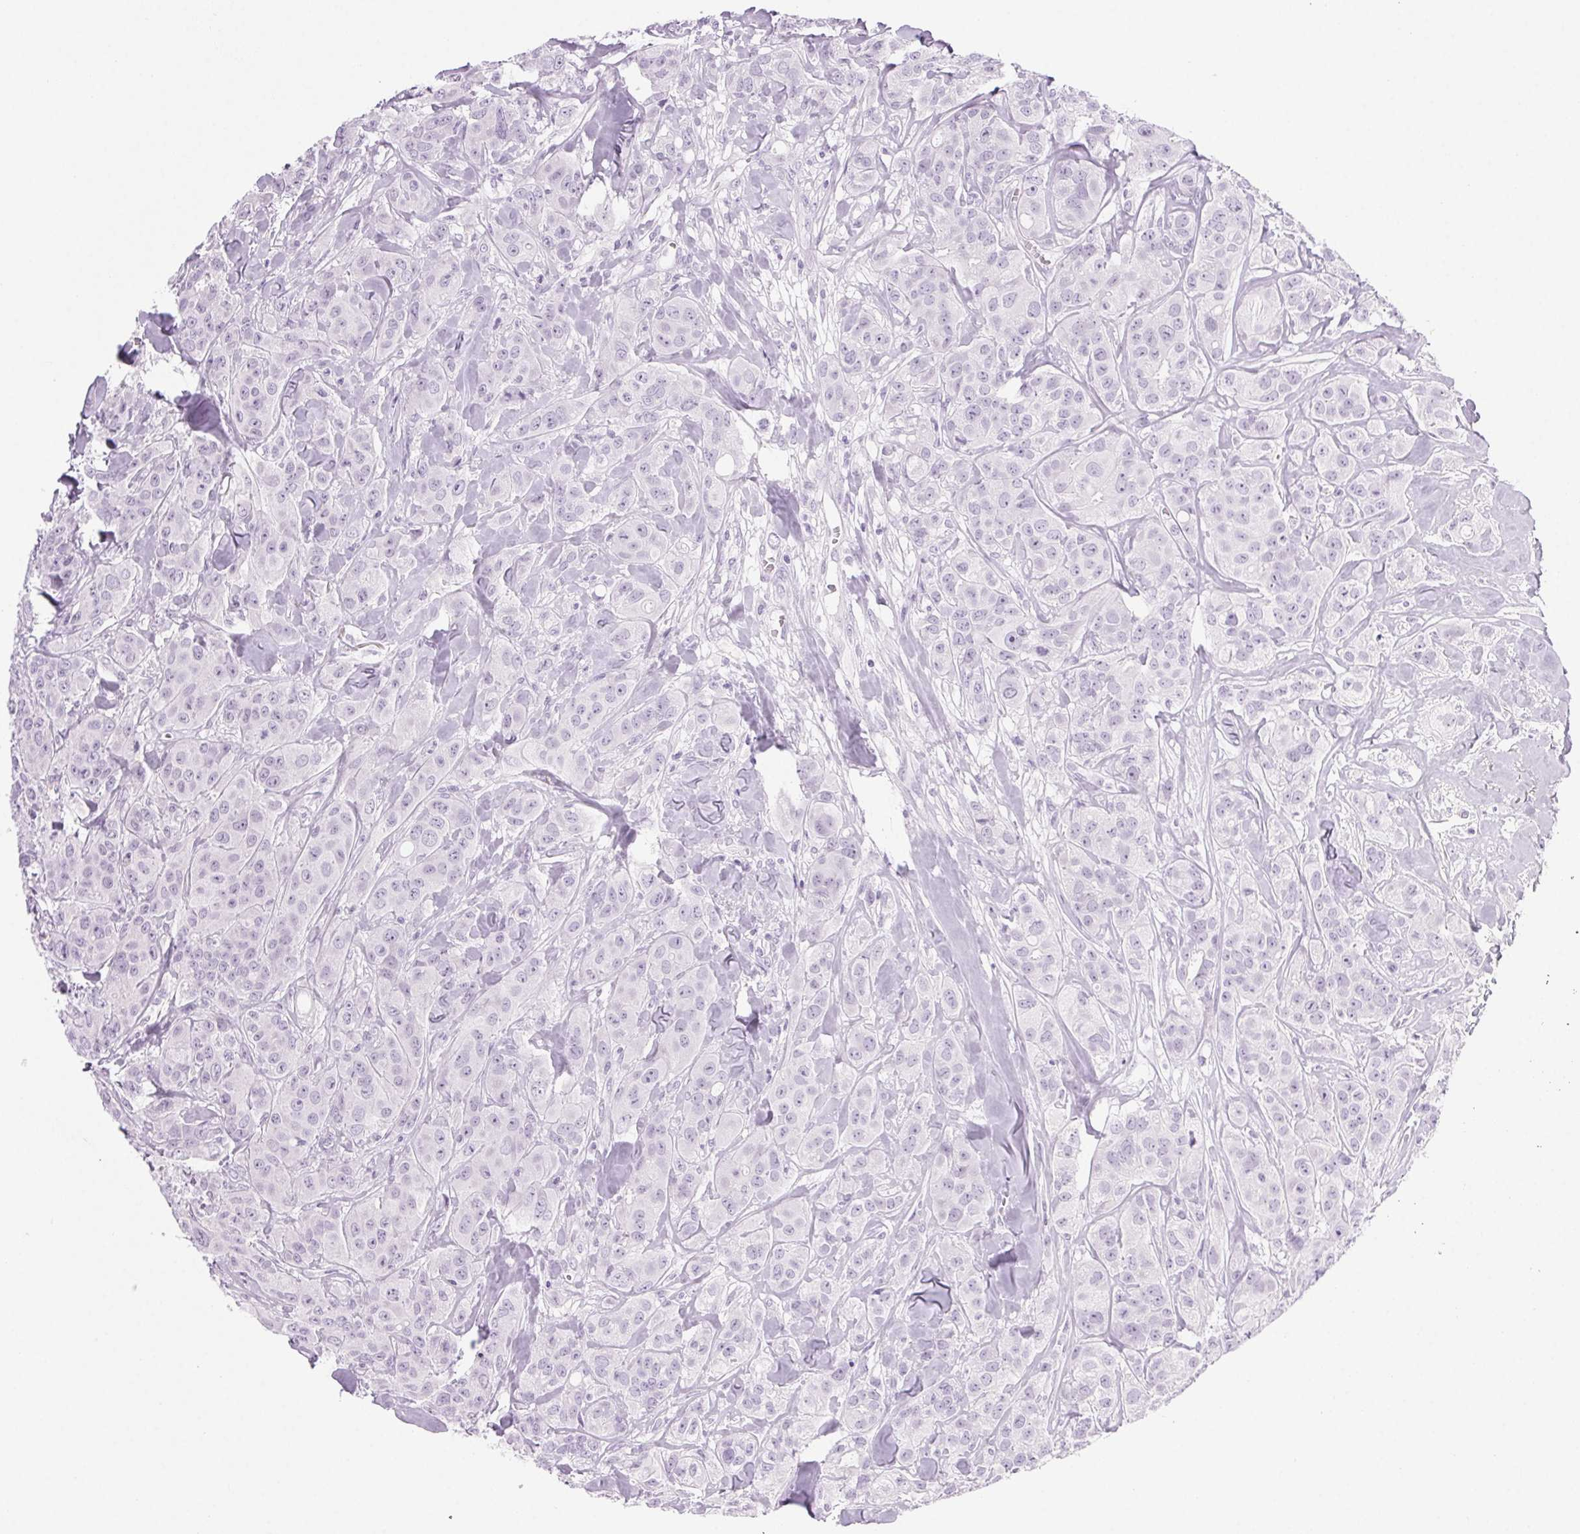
{"staining": {"intensity": "negative", "quantity": "none", "location": "none"}, "tissue": "breast cancer", "cell_type": "Tumor cells", "image_type": "cancer", "snomed": [{"axis": "morphology", "description": "Duct carcinoma"}, {"axis": "topography", "description": "Breast"}], "caption": "Breast infiltrating ductal carcinoma was stained to show a protein in brown. There is no significant staining in tumor cells.", "gene": "LRP2", "patient": {"sex": "female", "age": 43}}